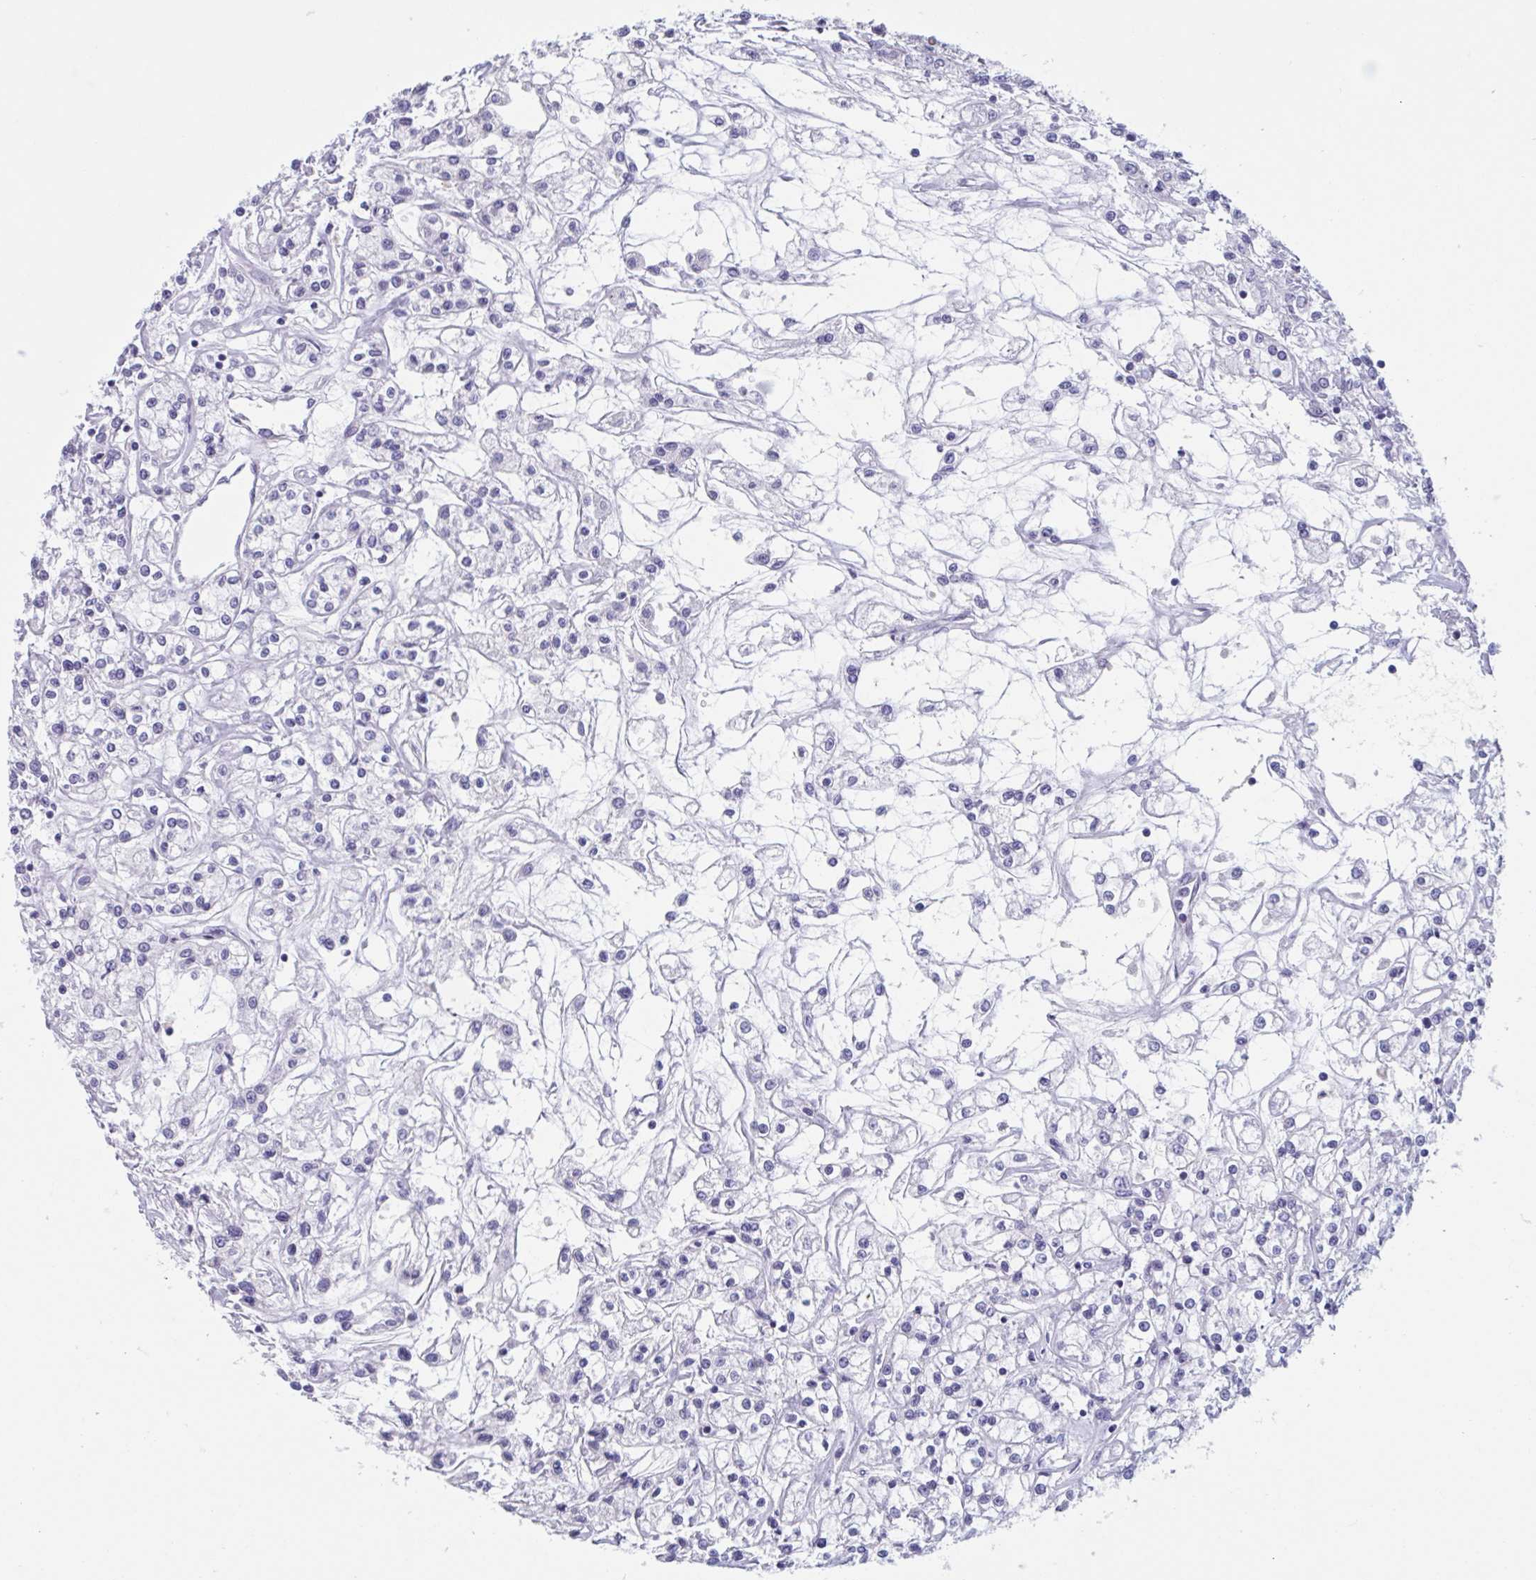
{"staining": {"intensity": "negative", "quantity": "none", "location": "none"}, "tissue": "renal cancer", "cell_type": "Tumor cells", "image_type": "cancer", "snomed": [{"axis": "morphology", "description": "Adenocarcinoma, NOS"}, {"axis": "topography", "description": "Kidney"}], "caption": "A high-resolution photomicrograph shows immunohistochemistry (IHC) staining of adenocarcinoma (renal), which demonstrates no significant positivity in tumor cells. (Brightfield microscopy of DAB (3,3'-diaminobenzidine) immunohistochemistry at high magnification).", "gene": "HSD11B2", "patient": {"sex": "female", "age": 59}}